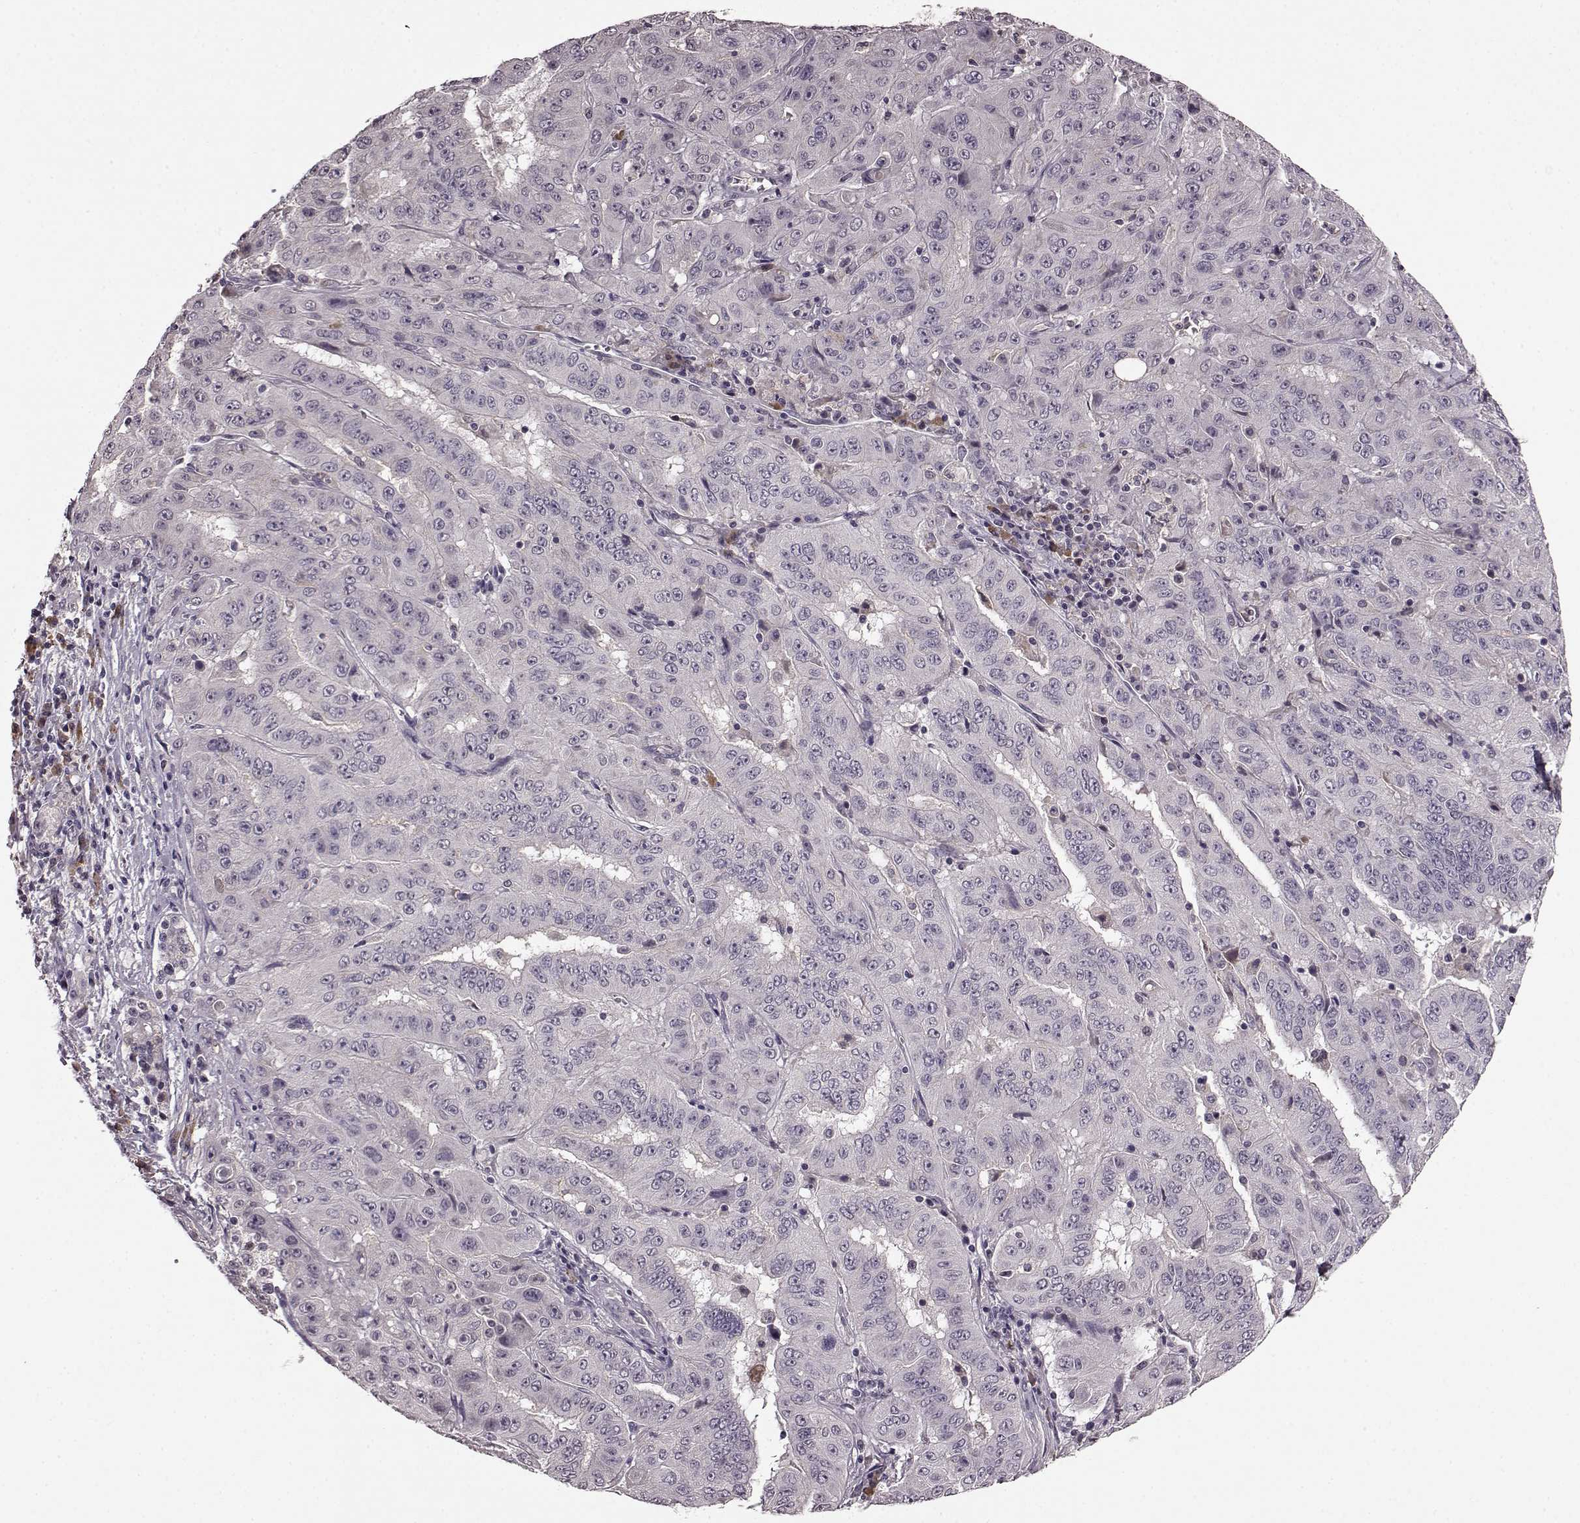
{"staining": {"intensity": "negative", "quantity": "none", "location": "none"}, "tissue": "pancreatic cancer", "cell_type": "Tumor cells", "image_type": "cancer", "snomed": [{"axis": "morphology", "description": "Adenocarcinoma, NOS"}, {"axis": "topography", "description": "Pancreas"}], "caption": "This photomicrograph is of pancreatic cancer (adenocarcinoma) stained with immunohistochemistry (IHC) to label a protein in brown with the nuclei are counter-stained blue. There is no staining in tumor cells.", "gene": "NRL", "patient": {"sex": "male", "age": 63}}